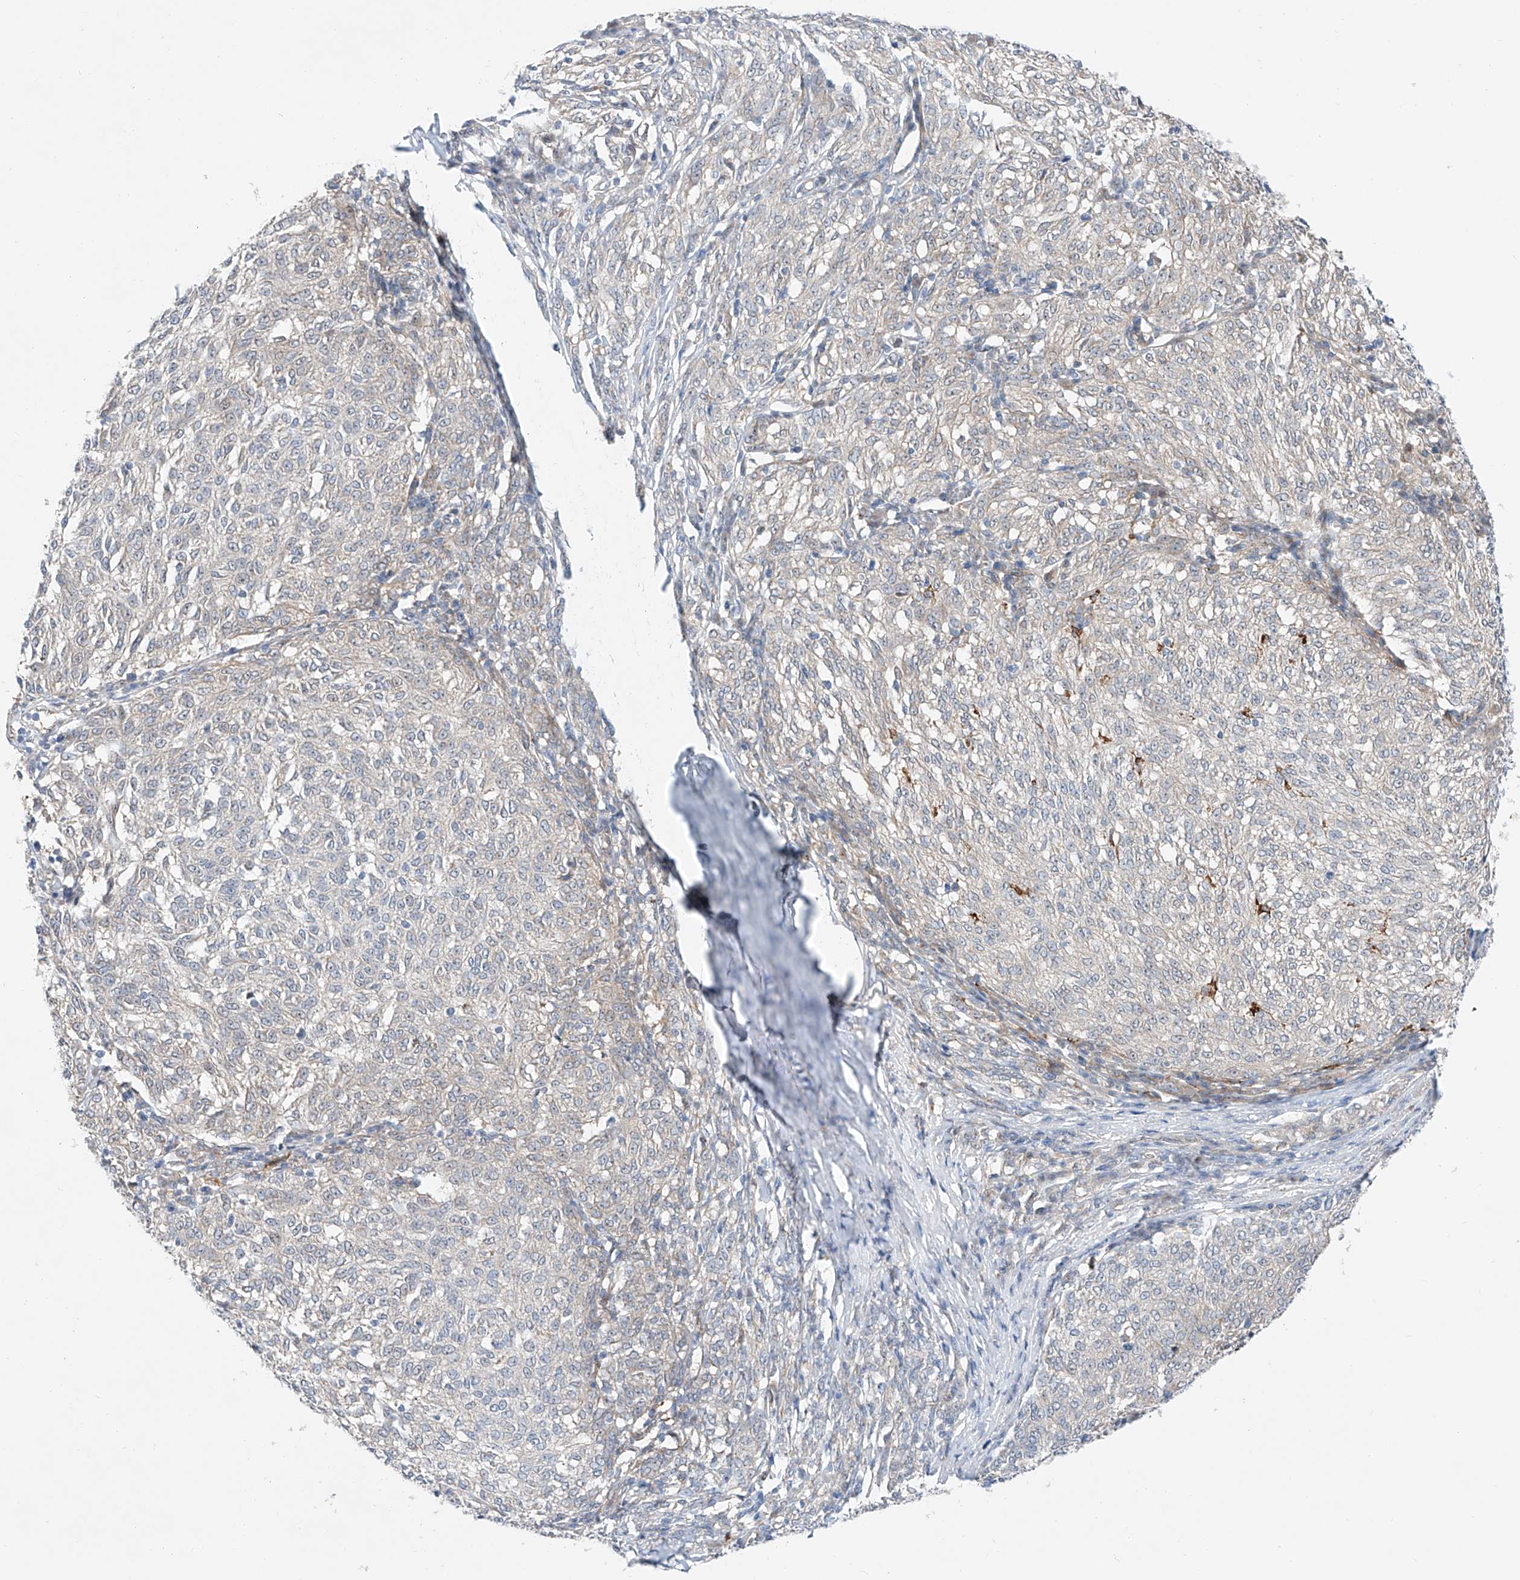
{"staining": {"intensity": "negative", "quantity": "none", "location": "none"}, "tissue": "melanoma", "cell_type": "Tumor cells", "image_type": "cancer", "snomed": [{"axis": "morphology", "description": "Malignant melanoma, NOS"}, {"axis": "topography", "description": "Skin"}], "caption": "Immunohistochemistry (IHC) of human melanoma displays no staining in tumor cells. (IHC, brightfield microscopy, high magnification).", "gene": "CLDND1", "patient": {"sex": "female", "age": 72}}